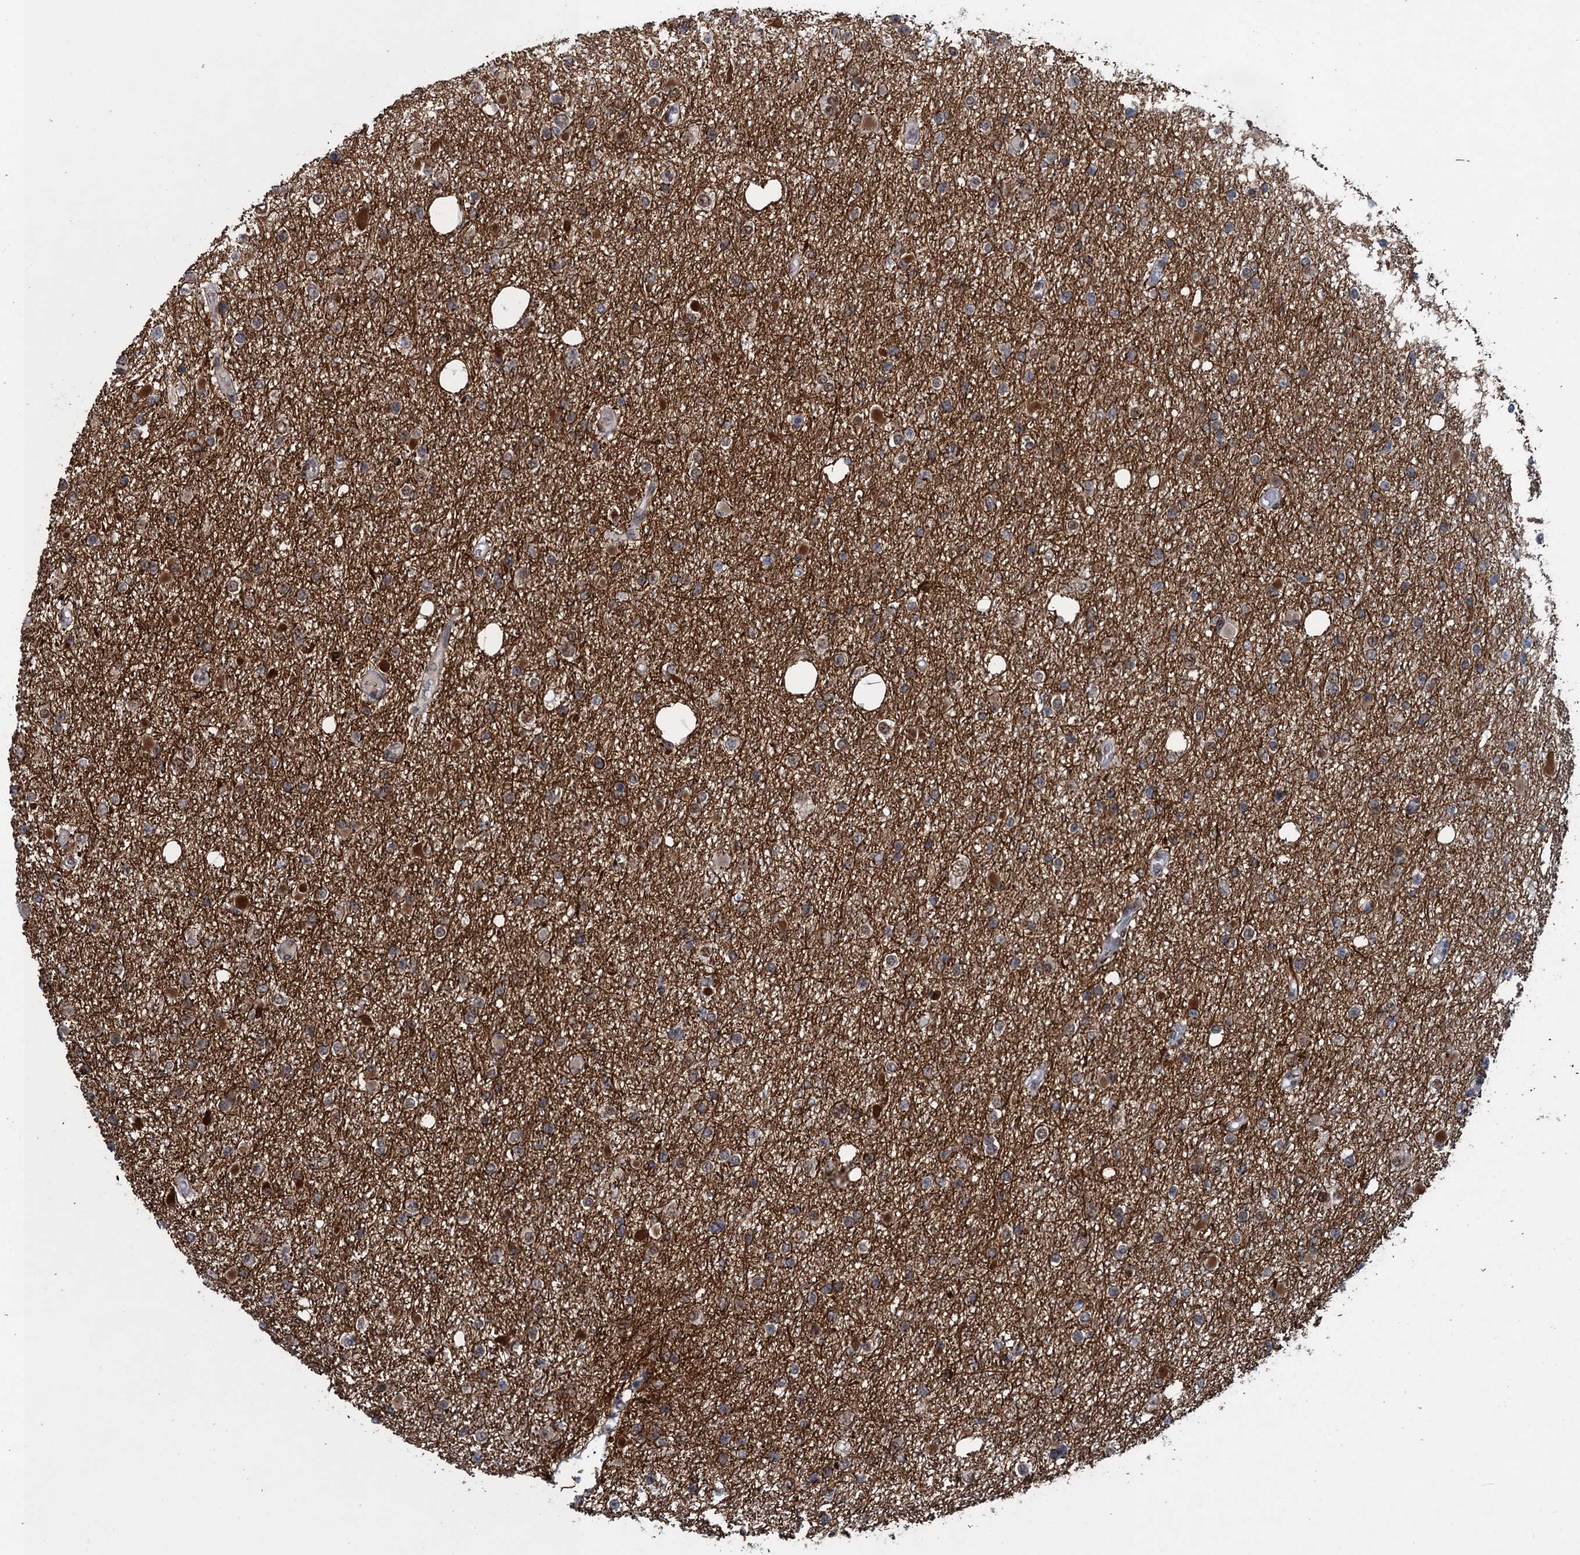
{"staining": {"intensity": "weak", "quantity": "25%-75%", "location": "cytoplasmic/membranous"}, "tissue": "glioma", "cell_type": "Tumor cells", "image_type": "cancer", "snomed": [{"axis": "morphology", "description": "Glioma, malignant, Low grade"}, {"axis": "topography", "description": "Brain"}], "caption": "A photomicrograph of malignant low-grade glioma stained for a protein exhibits weak cytoplasmic/membranous brown staining in tumor cells.", "gene": "SAE1", "patient": {"sex": "female", "age": 22}}